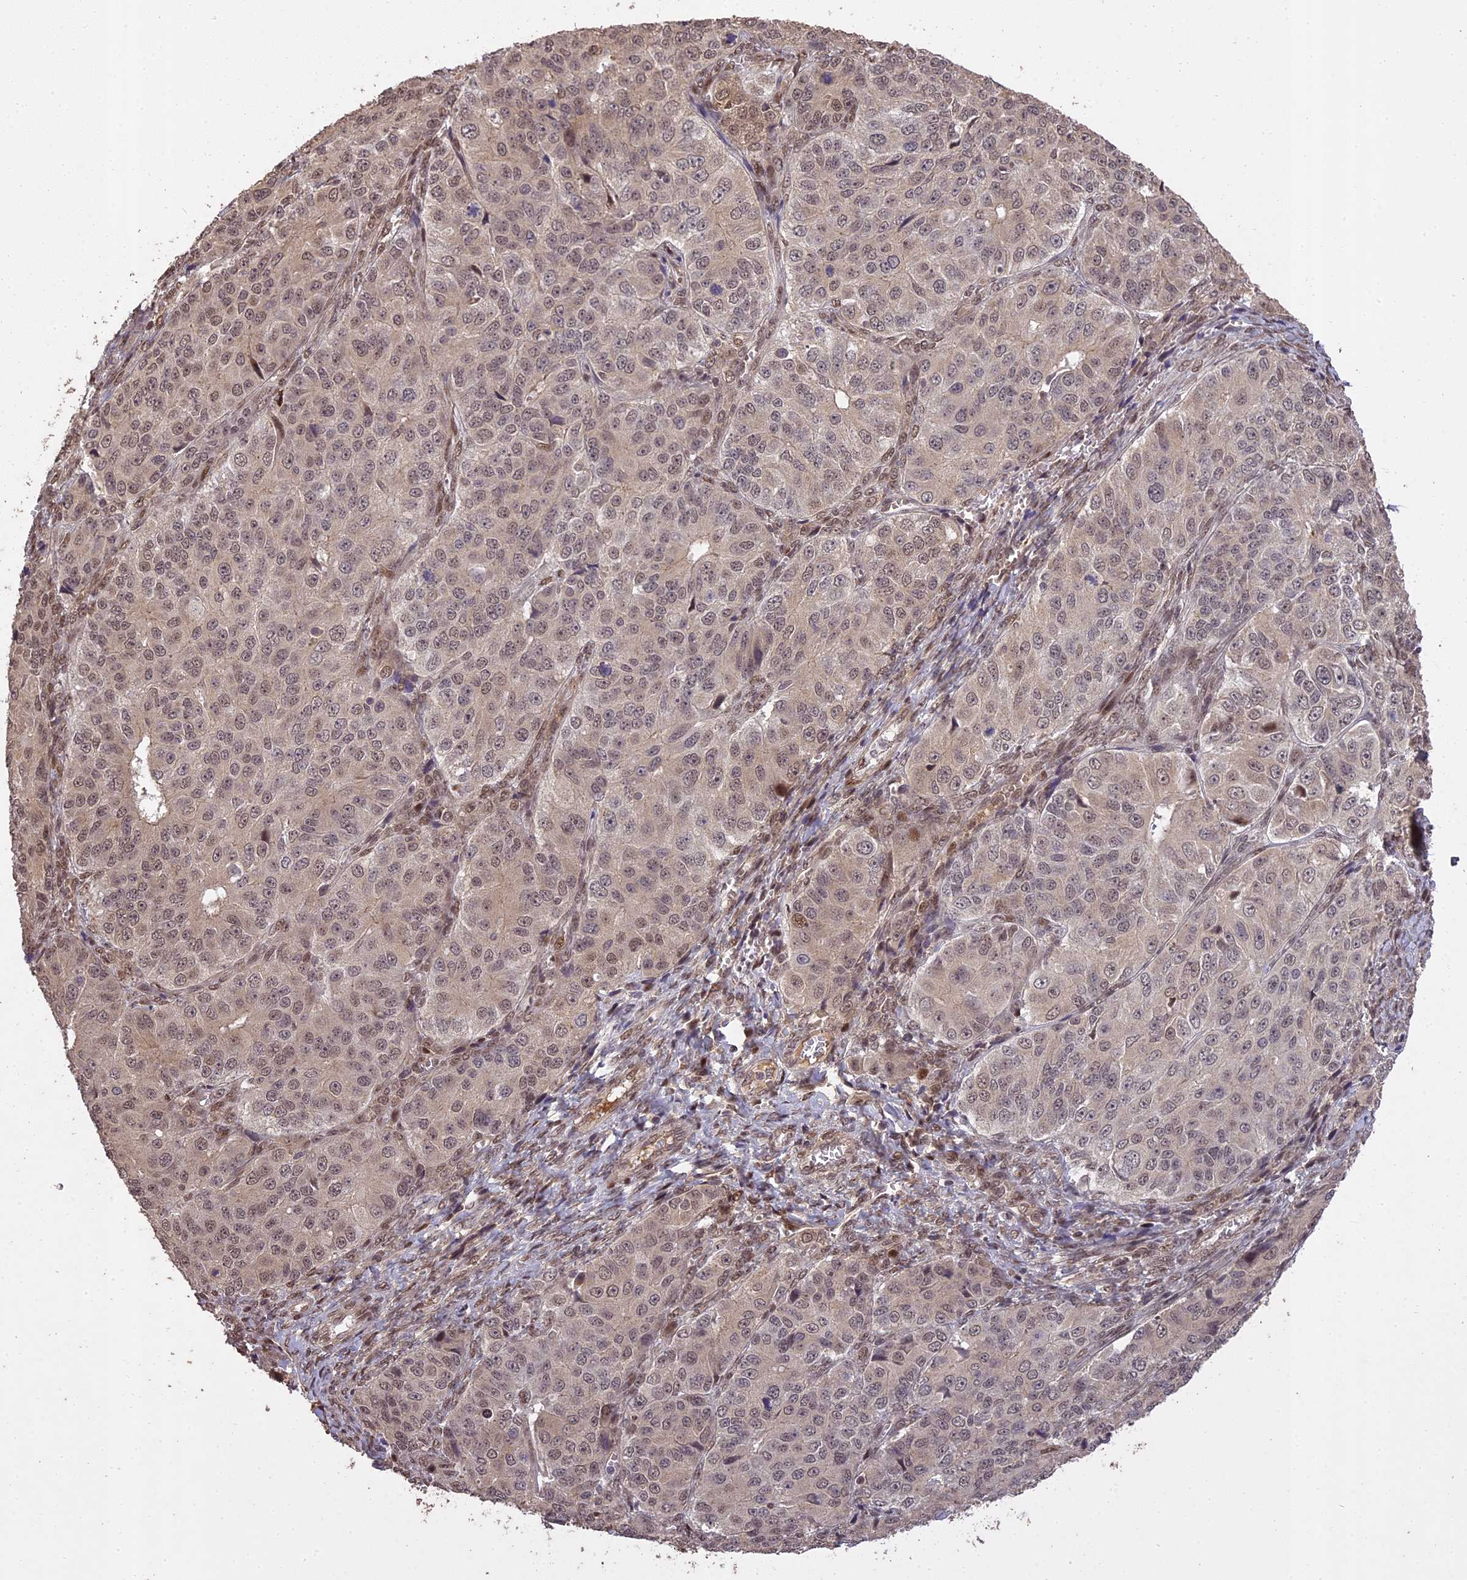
{"staining": {"intensity": "weak", "quantity": "<25%", "location": "nuclear"}, "tissue": "ovarian cancer", "cell_type": "Tumor cells", "image_type": "cancer", "snomed": [{"axis": "morphology", "description": "Carcinoma, endometroid"}, {"axis": "topography", "description": "Ovary"}], "caption": "Immunohistochemistry histopathology image of human ovarian cancer (endometroid carcinoma) stained for a protein (brown), which displays no staining in tumor cells.", "gene": "PRELID2", "patient": {"sex": "female", "age": 51}}